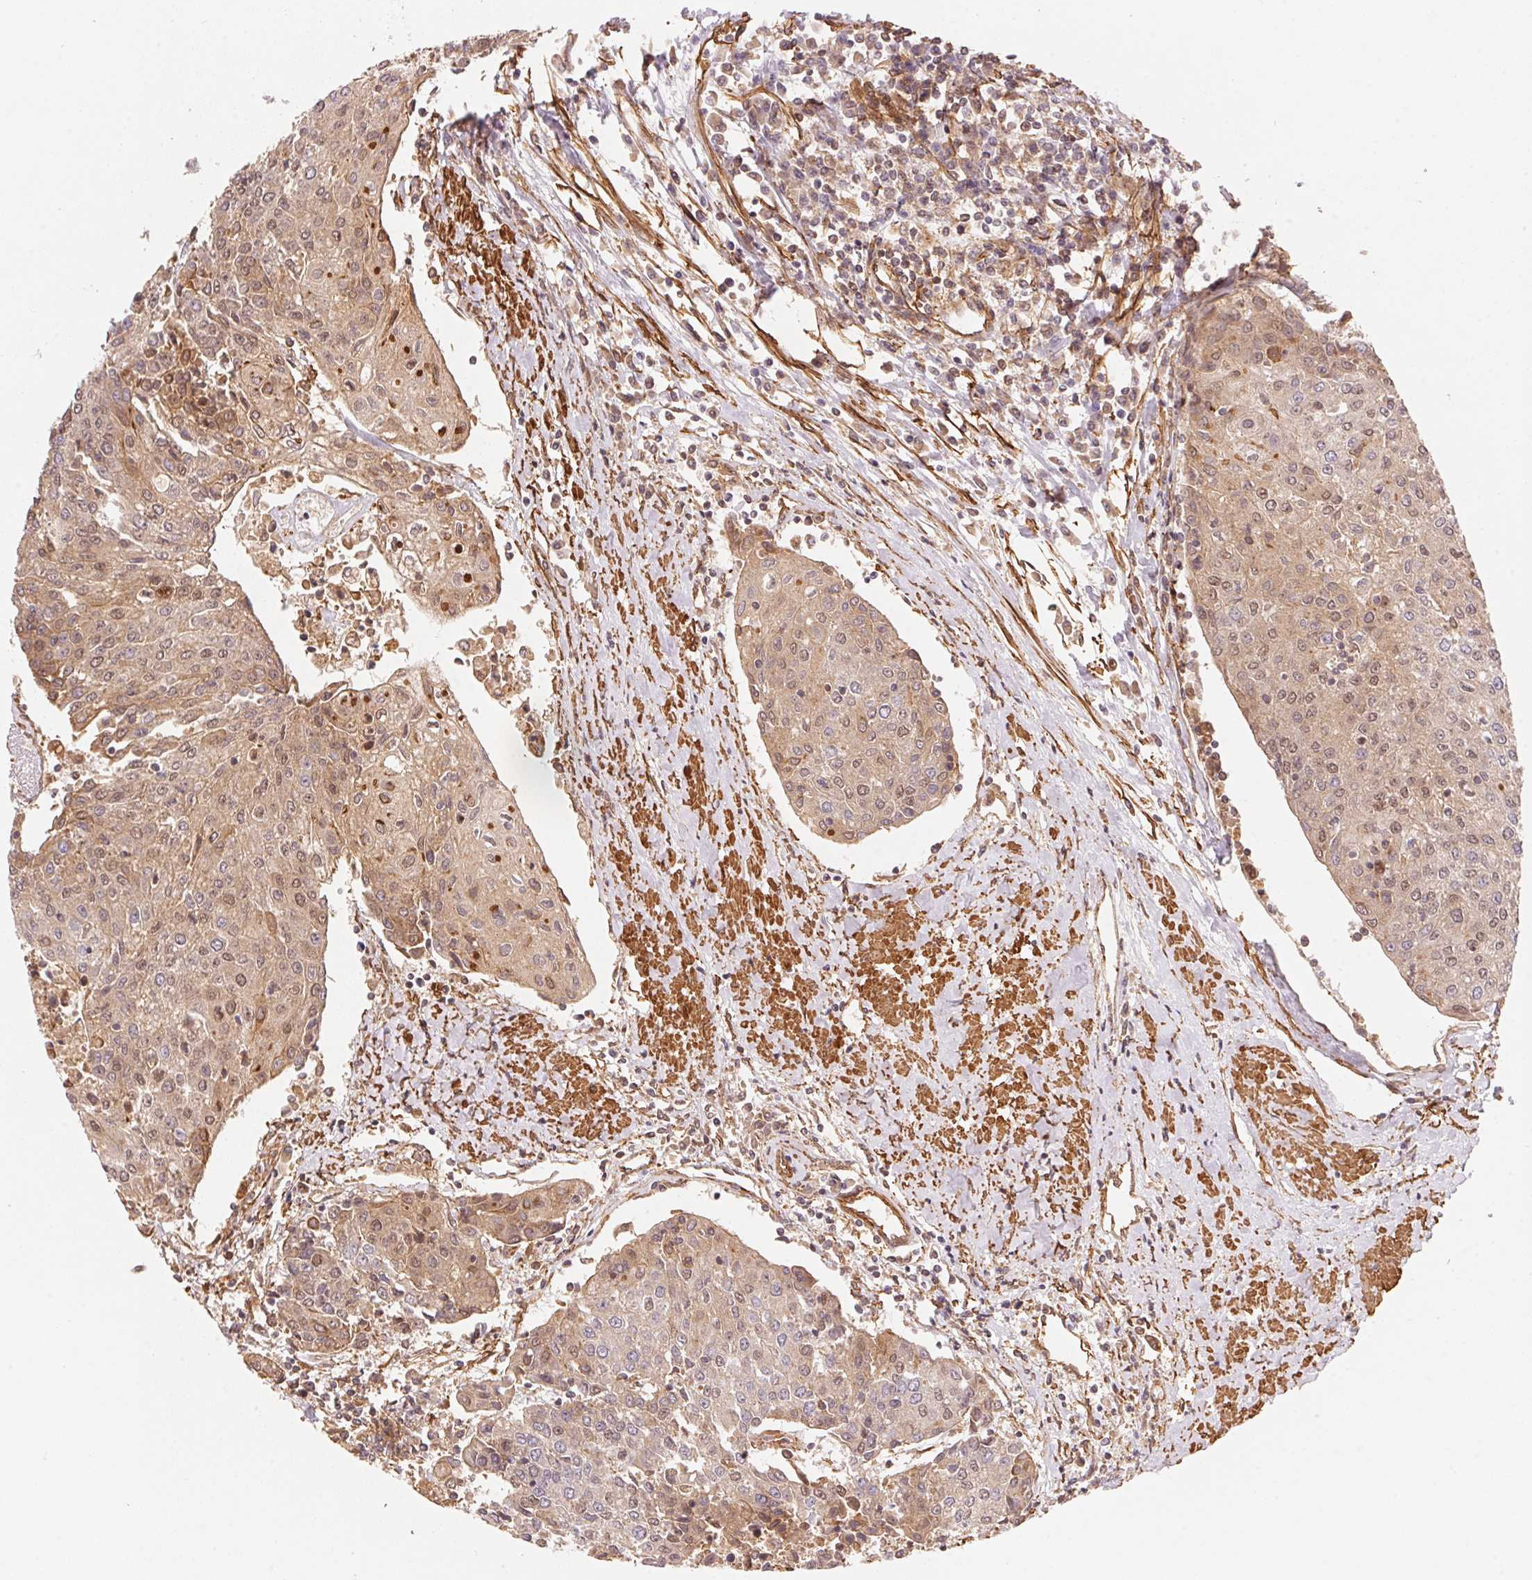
{"staining": {"intensity": "weak", "quantity": "25%-75%", "location": "cytoplasmic/membranous,nuclear"}, "tissue": "urothelial cancer", "cell_type": "Tumor cells", "image_type": "cancer", "snomed": [{"axis": "morphology", "description": "Urothelial carcinoma, High grade"}, {"axis": "topography", "description": "Urinary bladder"}], "caption": "Immunohistochemical staining of urothelial carcinoma (high-grade) displays low levels of weak cytoplasmic/membranous and nuclear protein staining in approximately 25%-75% of tumor cells.", "gene": "TNIP2", "patient": {"sex": "female", "age": 85}}